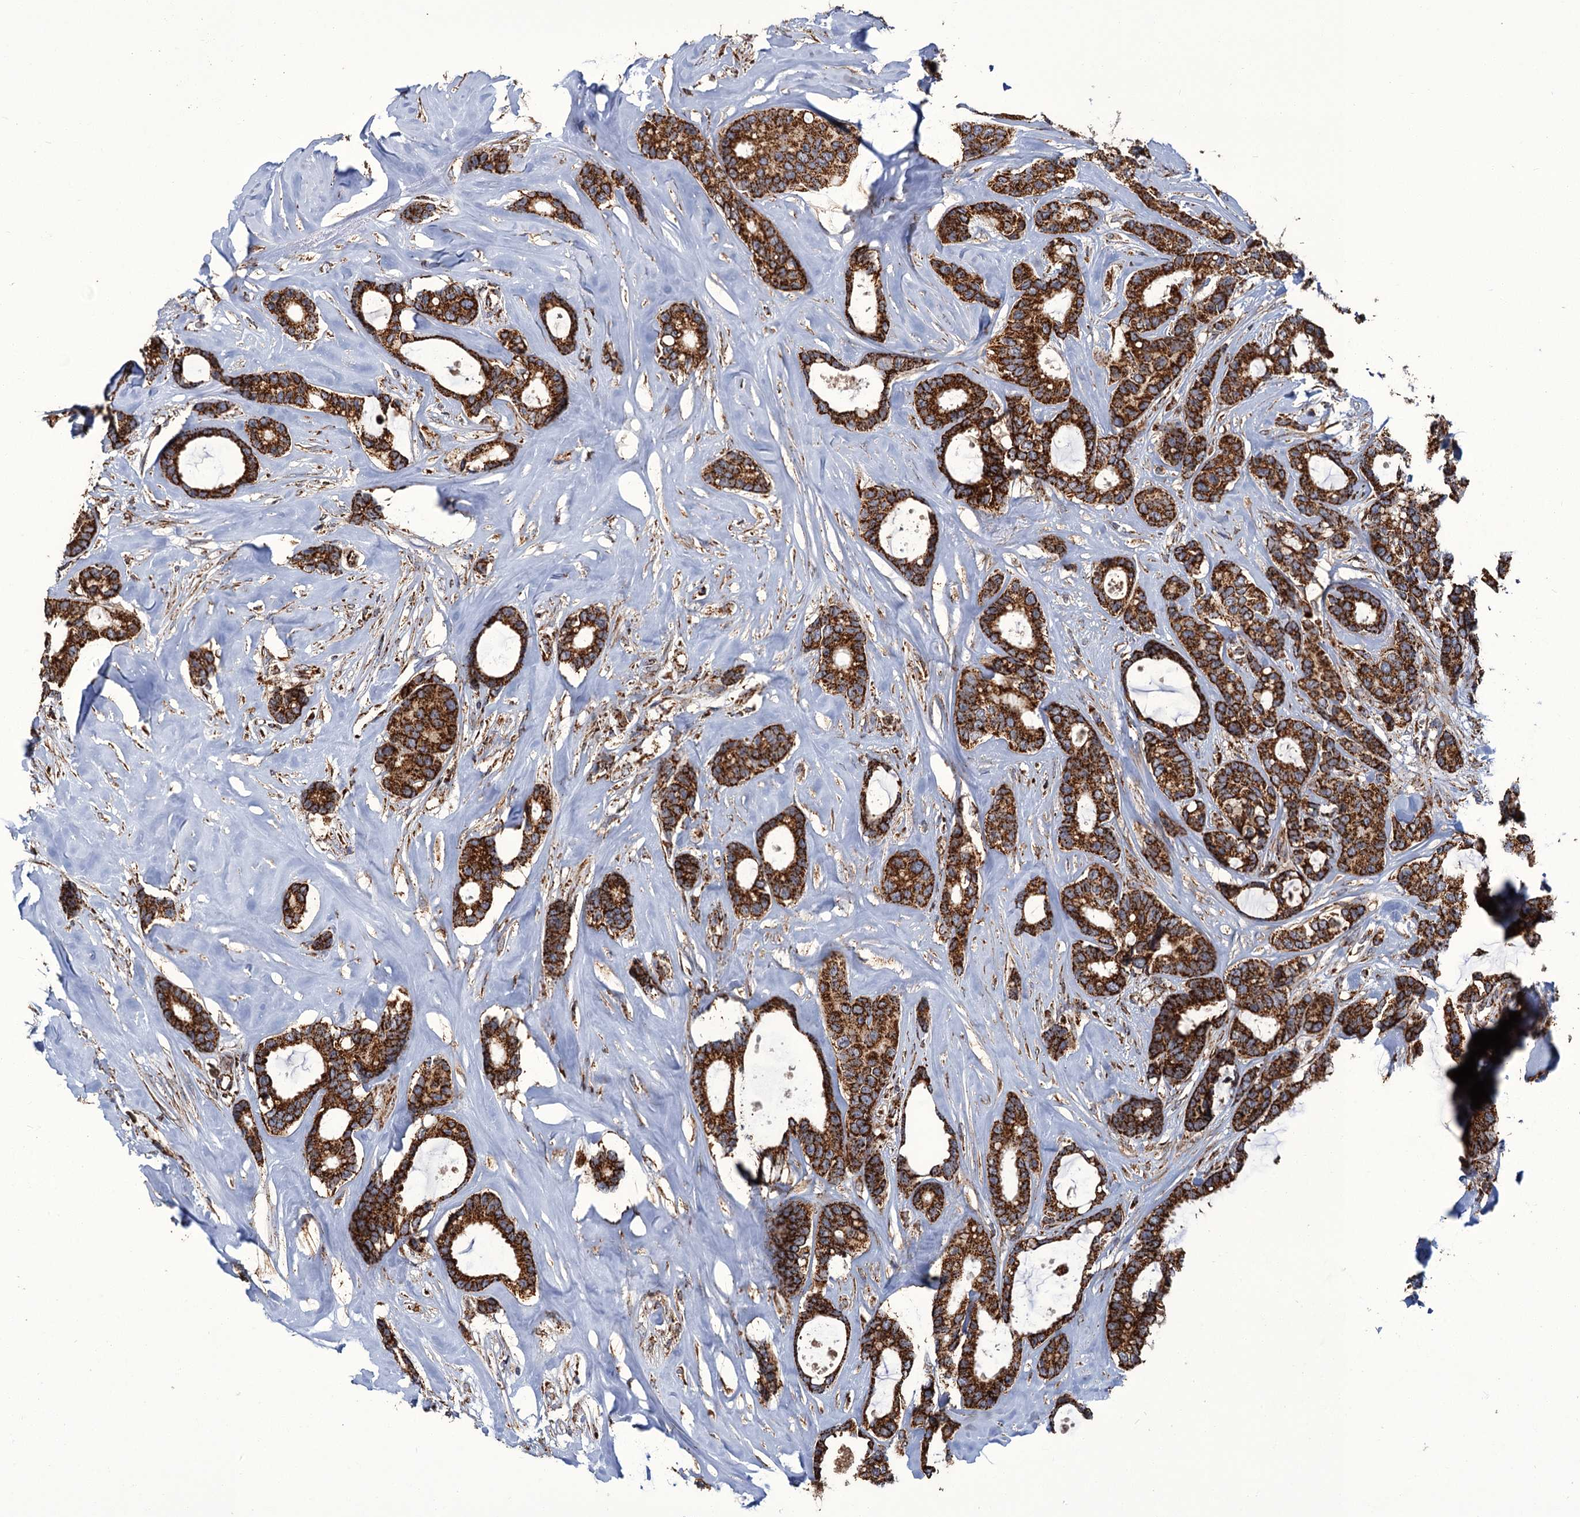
{"staining": {"intensity": "strong", "quantity": ">75%", "location": "cytoplasmic/membranous"}, "tissue": "breast cancer", "cell_type": "Tumor cells", "image_type": "cancer", "snomed": [{"axis": "morphology", "description": "Duct carcinoma"}, {"axis": "topography", "description": "Breast"}], "caption": "Brown immunohistochemical staining in breast cancer exhibits strong cytoplasmic/membranous expression in about >75% of tumor cells. (DAB IHC with brightfield microscopy, high magnification).", "gene": "APH1A", "patient": {"sex": "female", "age": 87}}